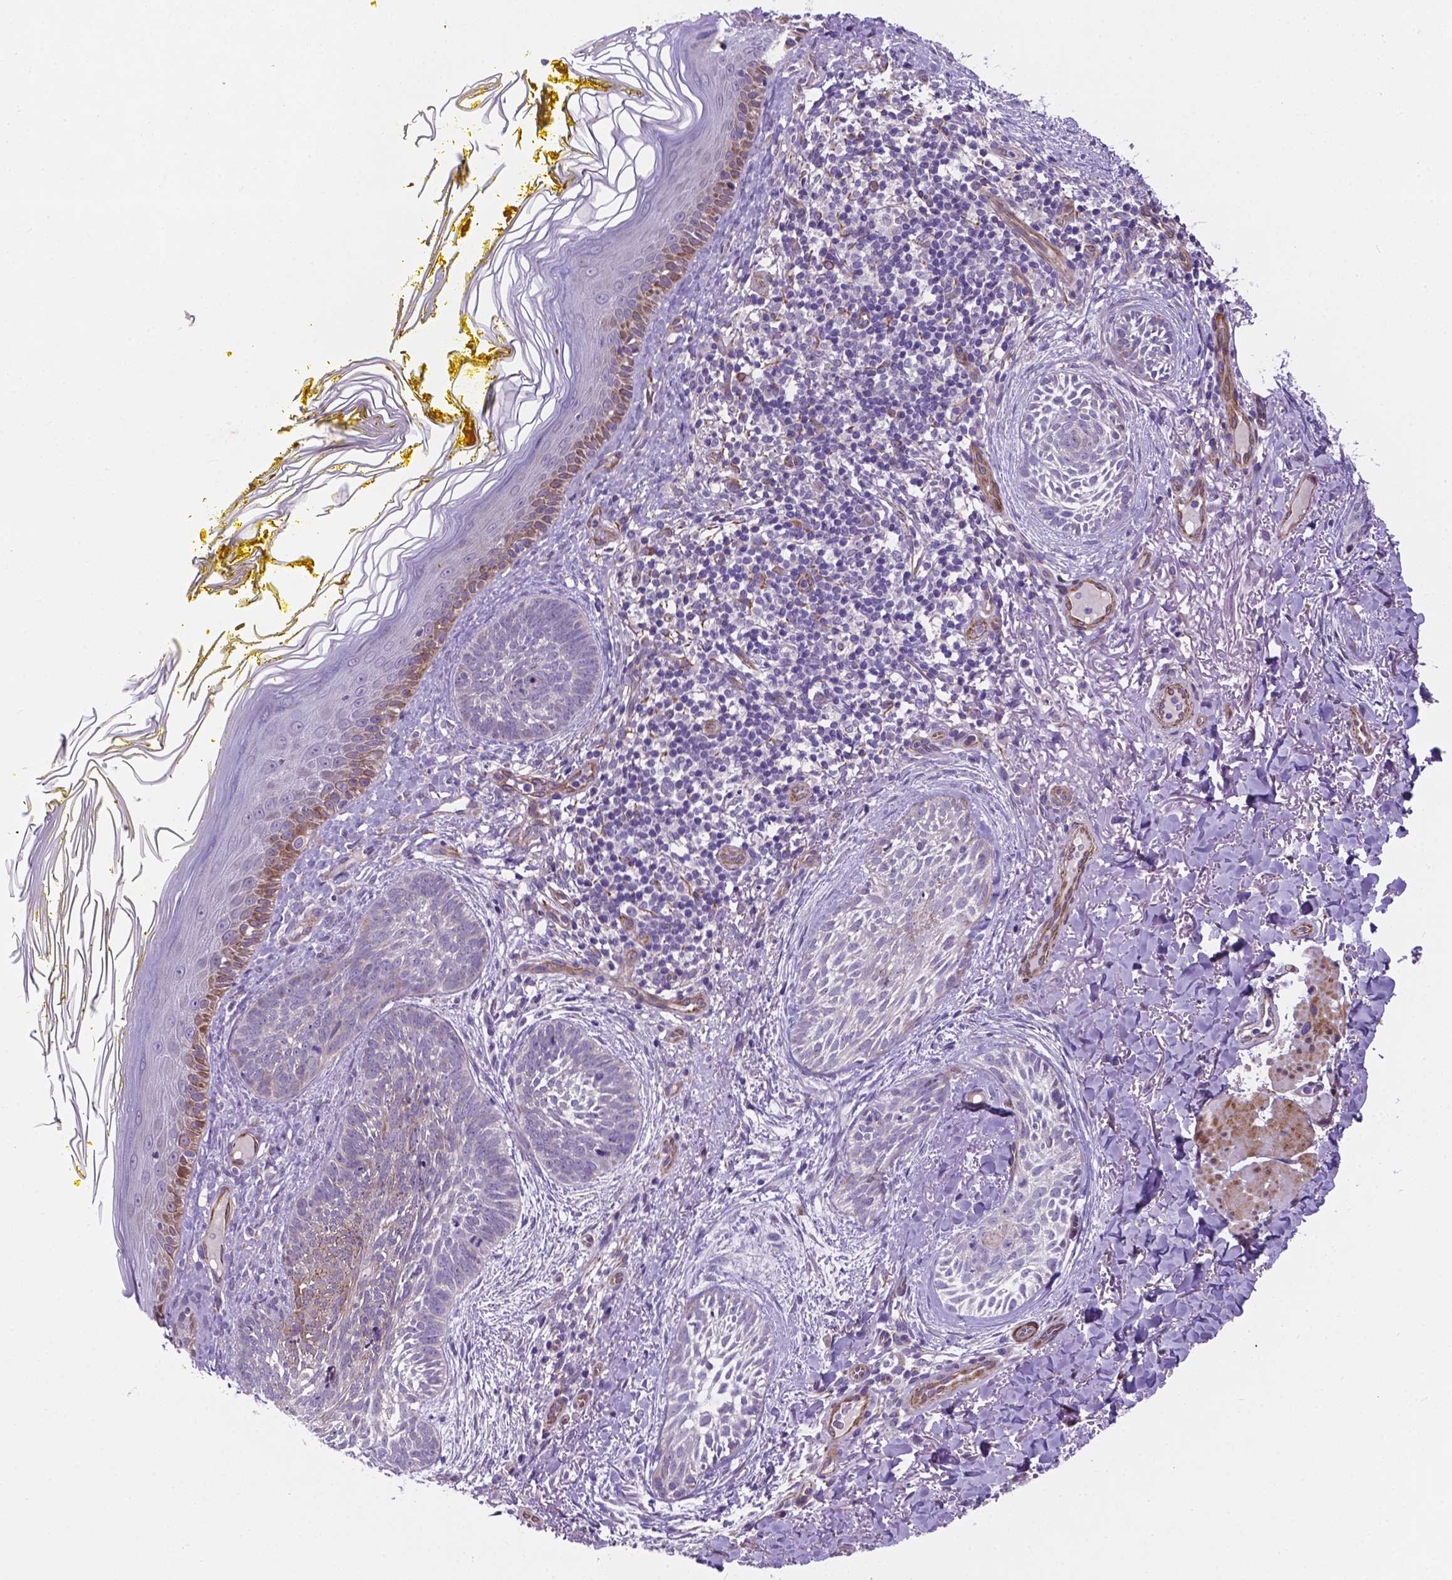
{"staining": {"intensity": "moderate", "quantity": "<25%", "location": "cytoplasmic/membranous"}, "tissue": "skin cancer", "cell_type": "Tumor cells", "image_type": "cancer", "snomed": [{"axis": "morphology", "description": "Basal cell carcinoma"}, {"axis": "topography", "description": "Skin"}], "caption": "This image demonstrates skin cancer stained with immunohistochemistry (IHC) to label a protein in brown. The cytoplasmic/membranous of tumor cells show moderate positivity for the protein. Nuclei are counter-stained blue.", "gene": "PFKFB4", "patient": {"sex": "female", "age": 68}}